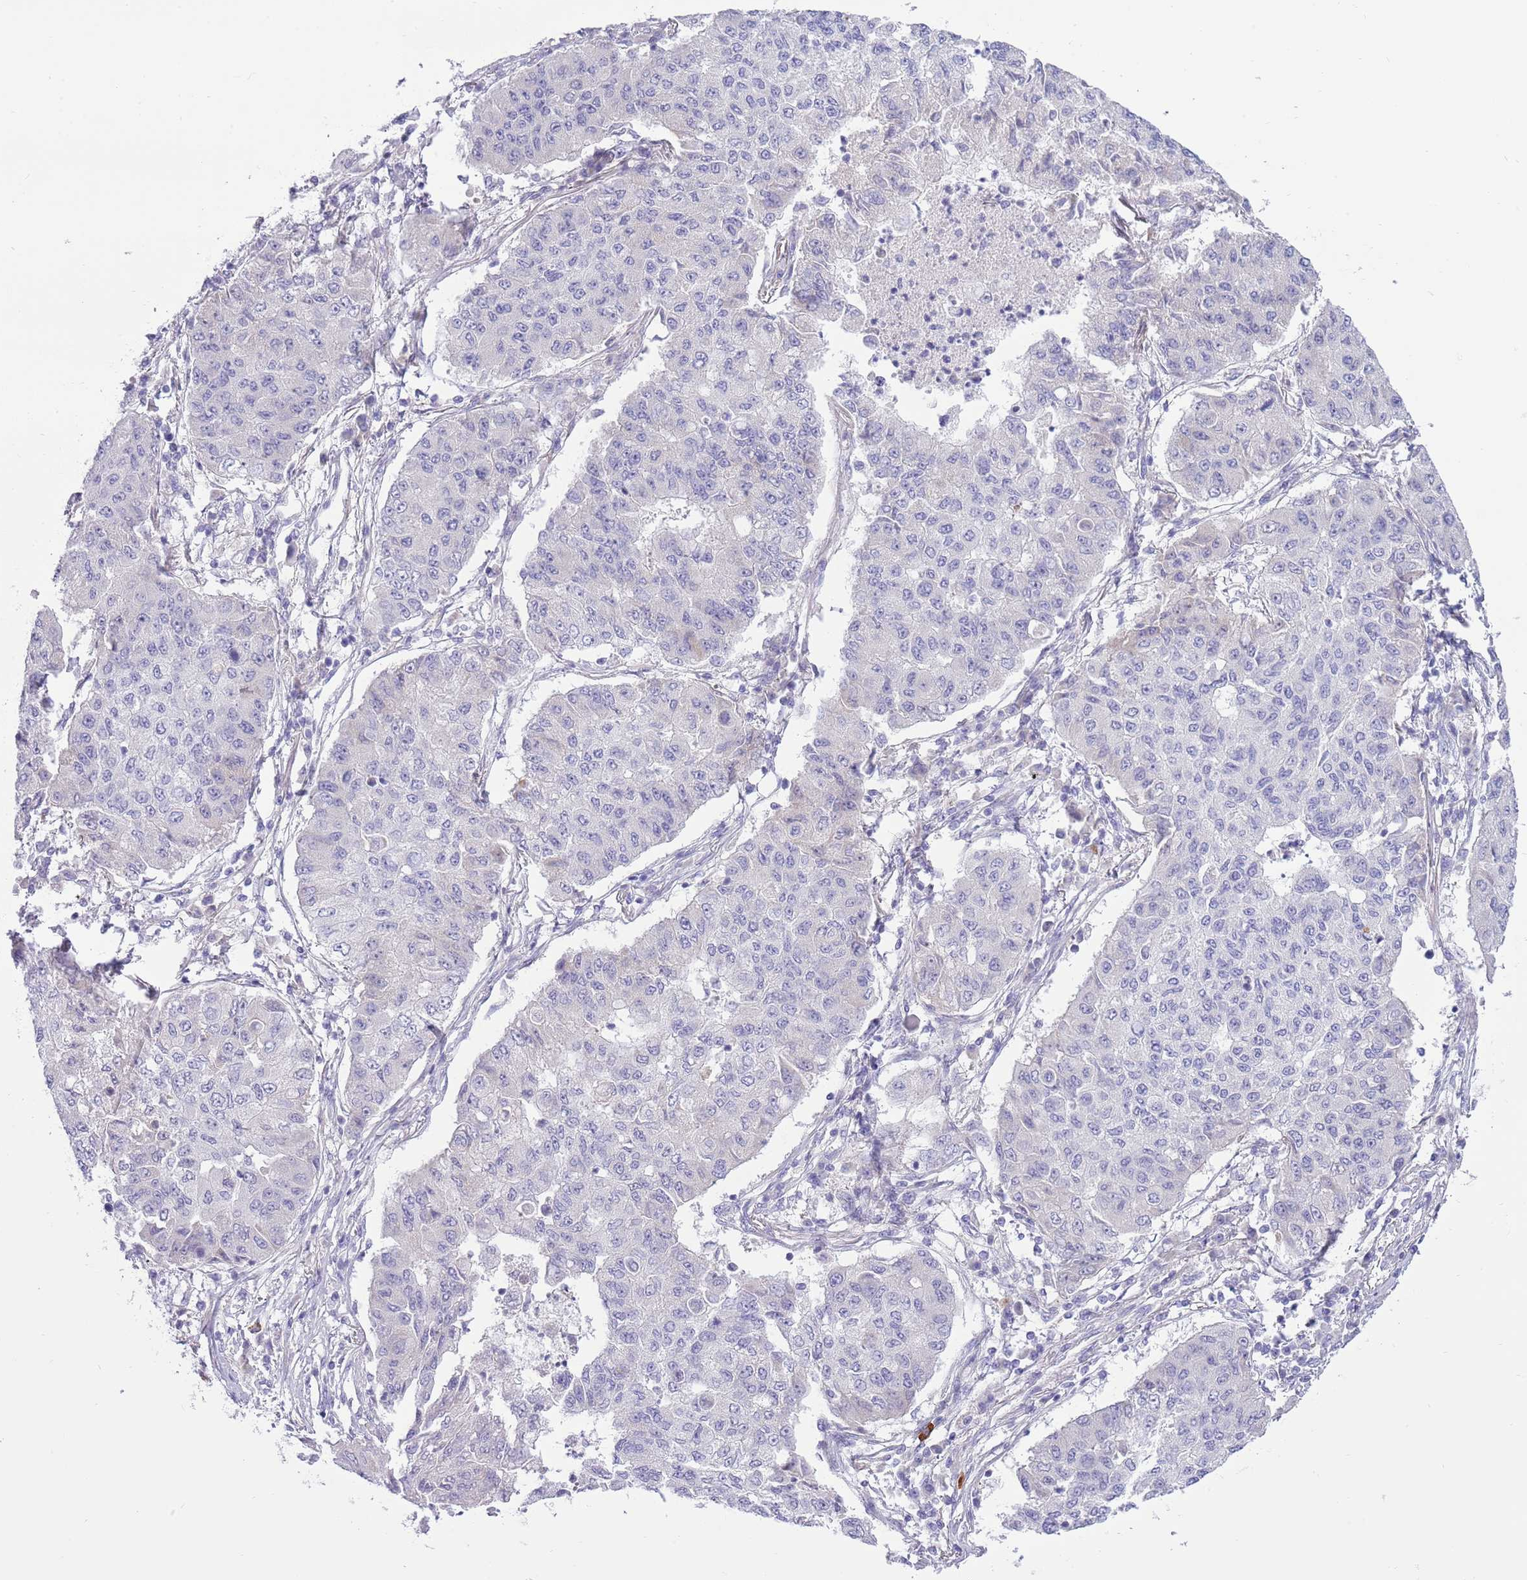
{"staining": {"intensity": "negative", "quantity": "none", "location": "none"}, "tissue": "lung cancer", "cell_type": "Tumor cells", "image_type": "cancer", "snomed": [{"axis": "morphology", "description": "Squamous cell carcinoma, NOS"}, {"axis": "topography", "description": "Lung"}], "caption": "Immunohistochemistry (IHC) histopathology image of neoplastic tissue: human lung cancer (squamous cell carcinoma) stained with DAB shows no significant protein expression in tumor cells. (Stains: DAB (3,3'-diaminobenzidine) immunohistochemistry (IHC) with hematoxylin counter stain, Microscopy: brightfield microscopy at high magnification).", "gene": "ZC4H2", "patient": {"sex": "male", "age": 74}}